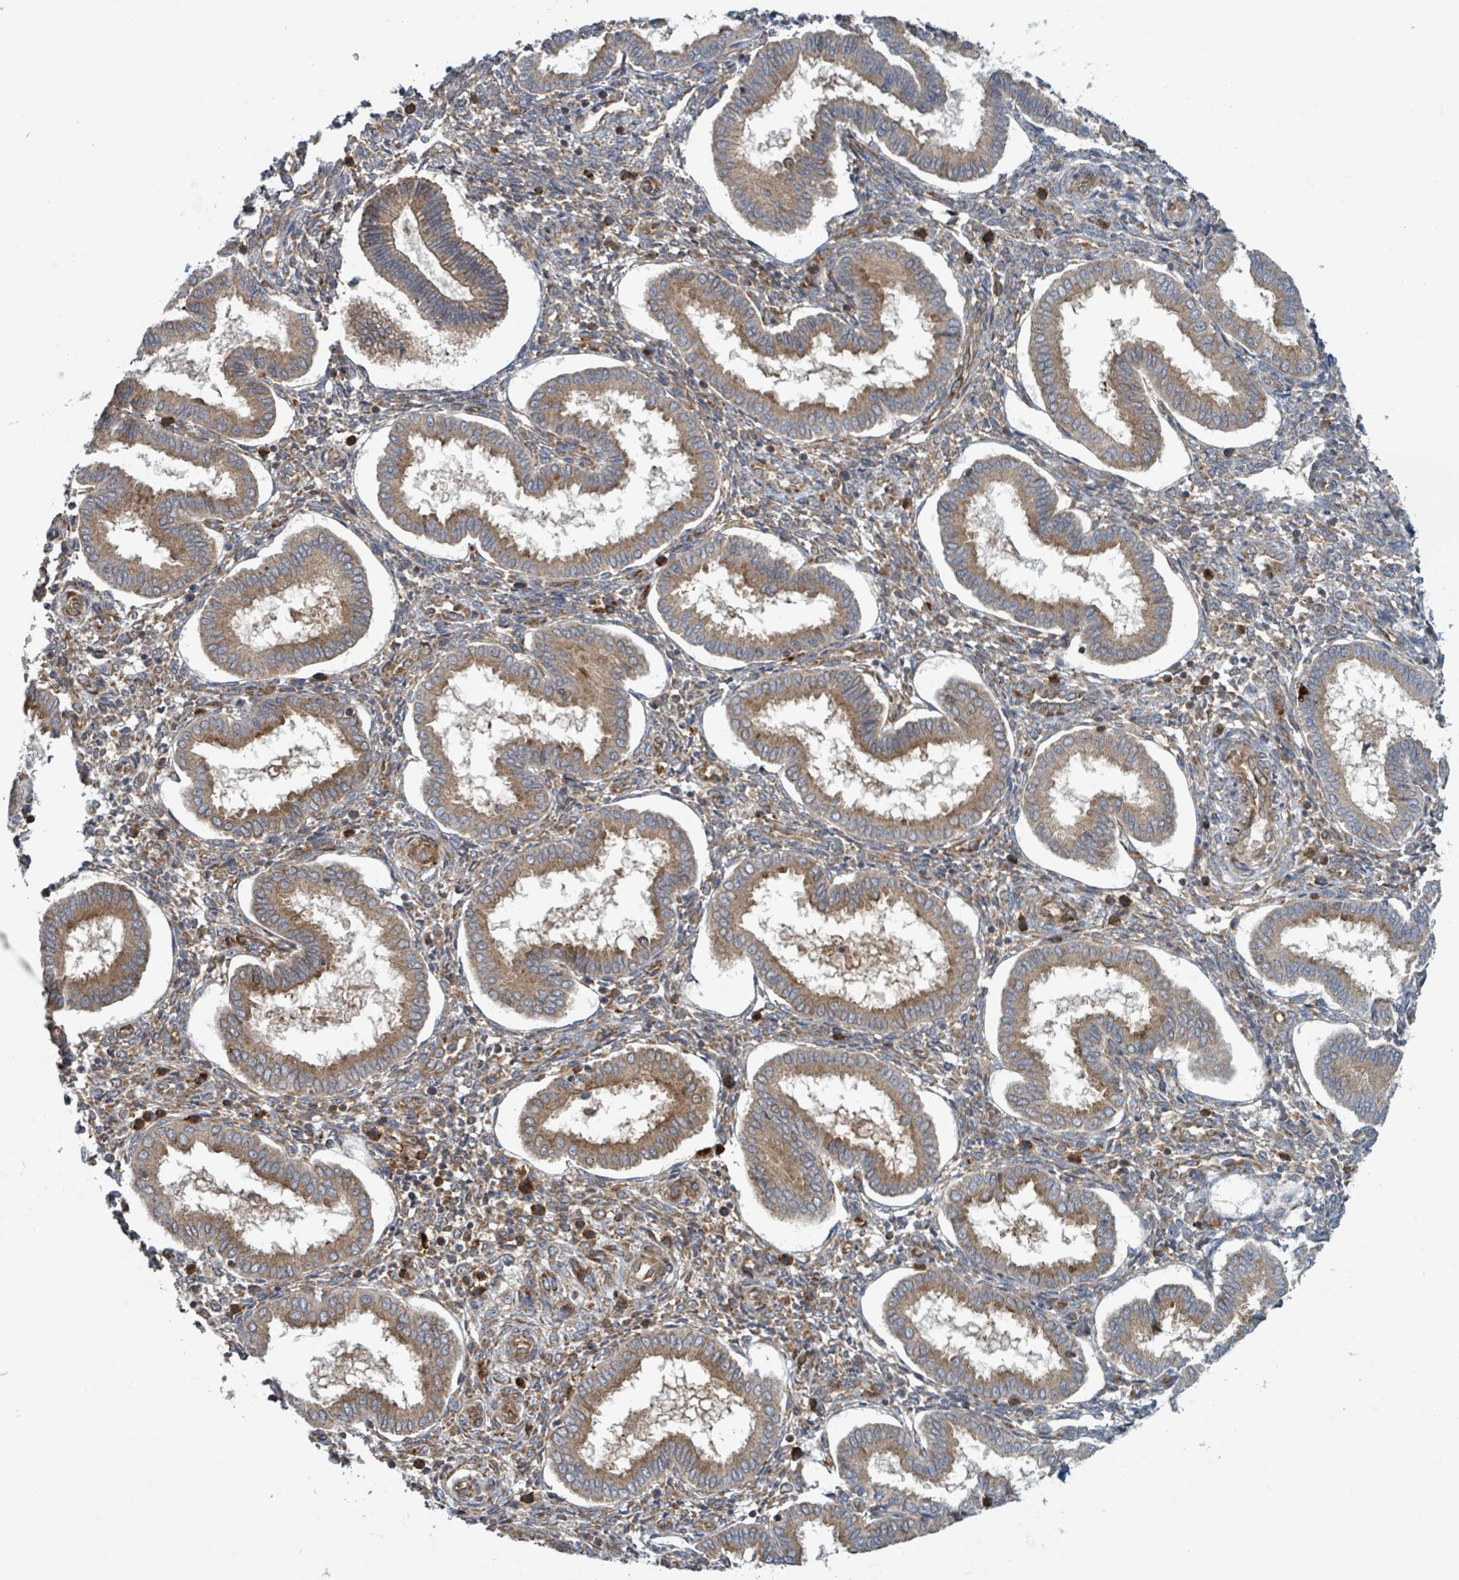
{"staining": {"intensity": "moderate", "quantity": "25%-75%", "location": "cytoplasmic/membranous"}, "tissue": "endometrium", "cell_type": "Cells in endometrial stroma", "image_type": "normal", "snomed": [{"axis": "morphology", "description": "Normal tissue, NOS"}, {"axis": "topography", "description": "Endometrium"}], "caption": "Endometrium stained with IHC demonstrates moderate cytoplasmic/membranous expression in approximately 25%-75% of cells in endometrial stroma.", "gene": "OR51E1", "patient": {"sex": "female", "age": 24}}